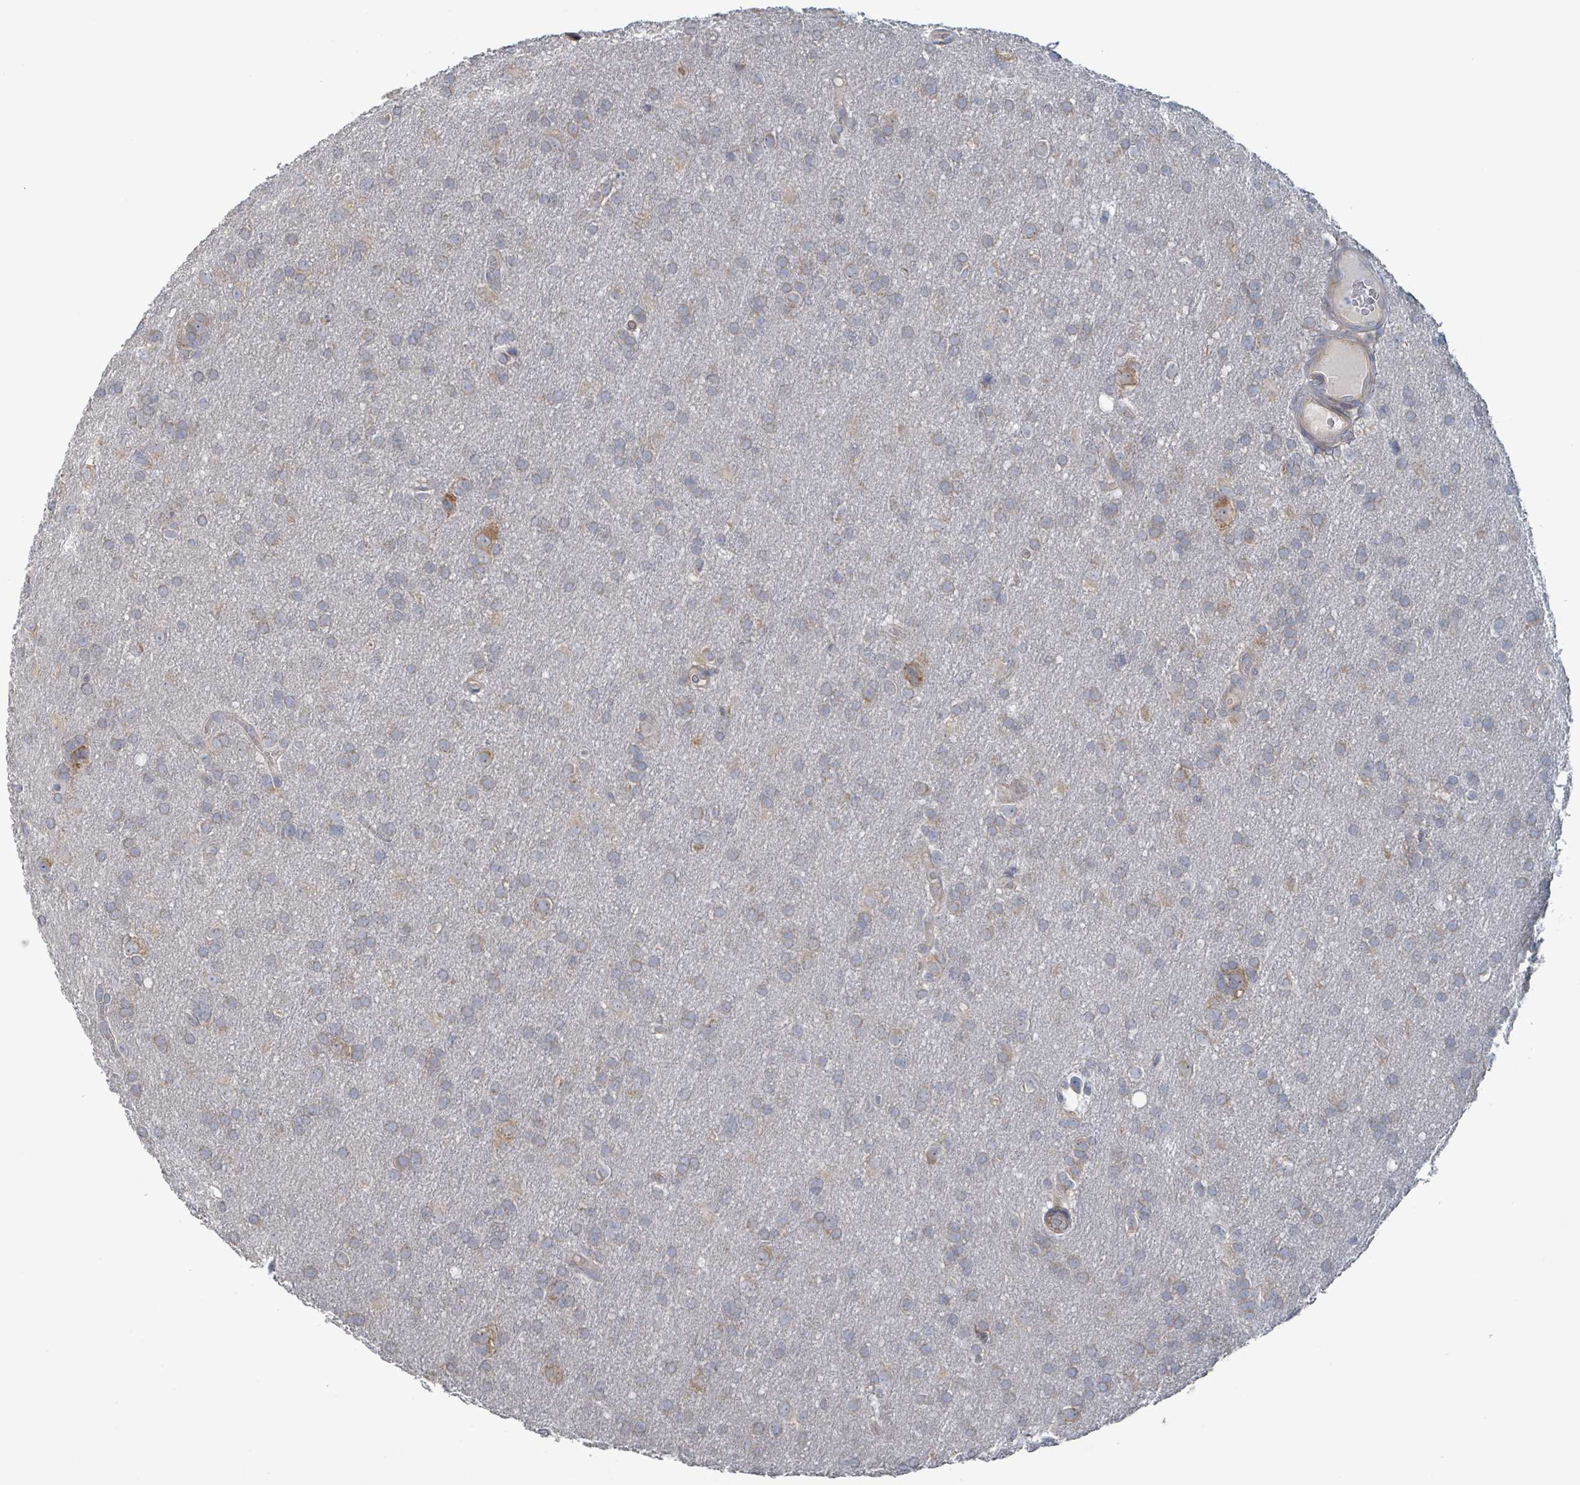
{"staining": {"intensity": "moderate", "quantity": "<25%", "location": "cytoplasmic/membranous"}, "tissue": "glioma", "cell_type": "Tumor cells", "image_type": "cancer", "snomed": [{"axis": "morphology", "description": "Glioma, malignant, Low grade"}, {"axis": "topography", "description": "Brain"}], "caption": "Immunohistochemistry staining of glioma, which shows low levels of moderate cytoplasmic/membranous expression in approximately <25% of tumor cells indicating moderate cytoplasmic/membranous protein expression. The staining was performed using DAB (3,3'-diaminobenzidine) (brown) for protein detection and nuclei were counterstained in hematoxylin (blue).", "gene": "RPL32", "patient": {"sex": "female", "age": 32}}